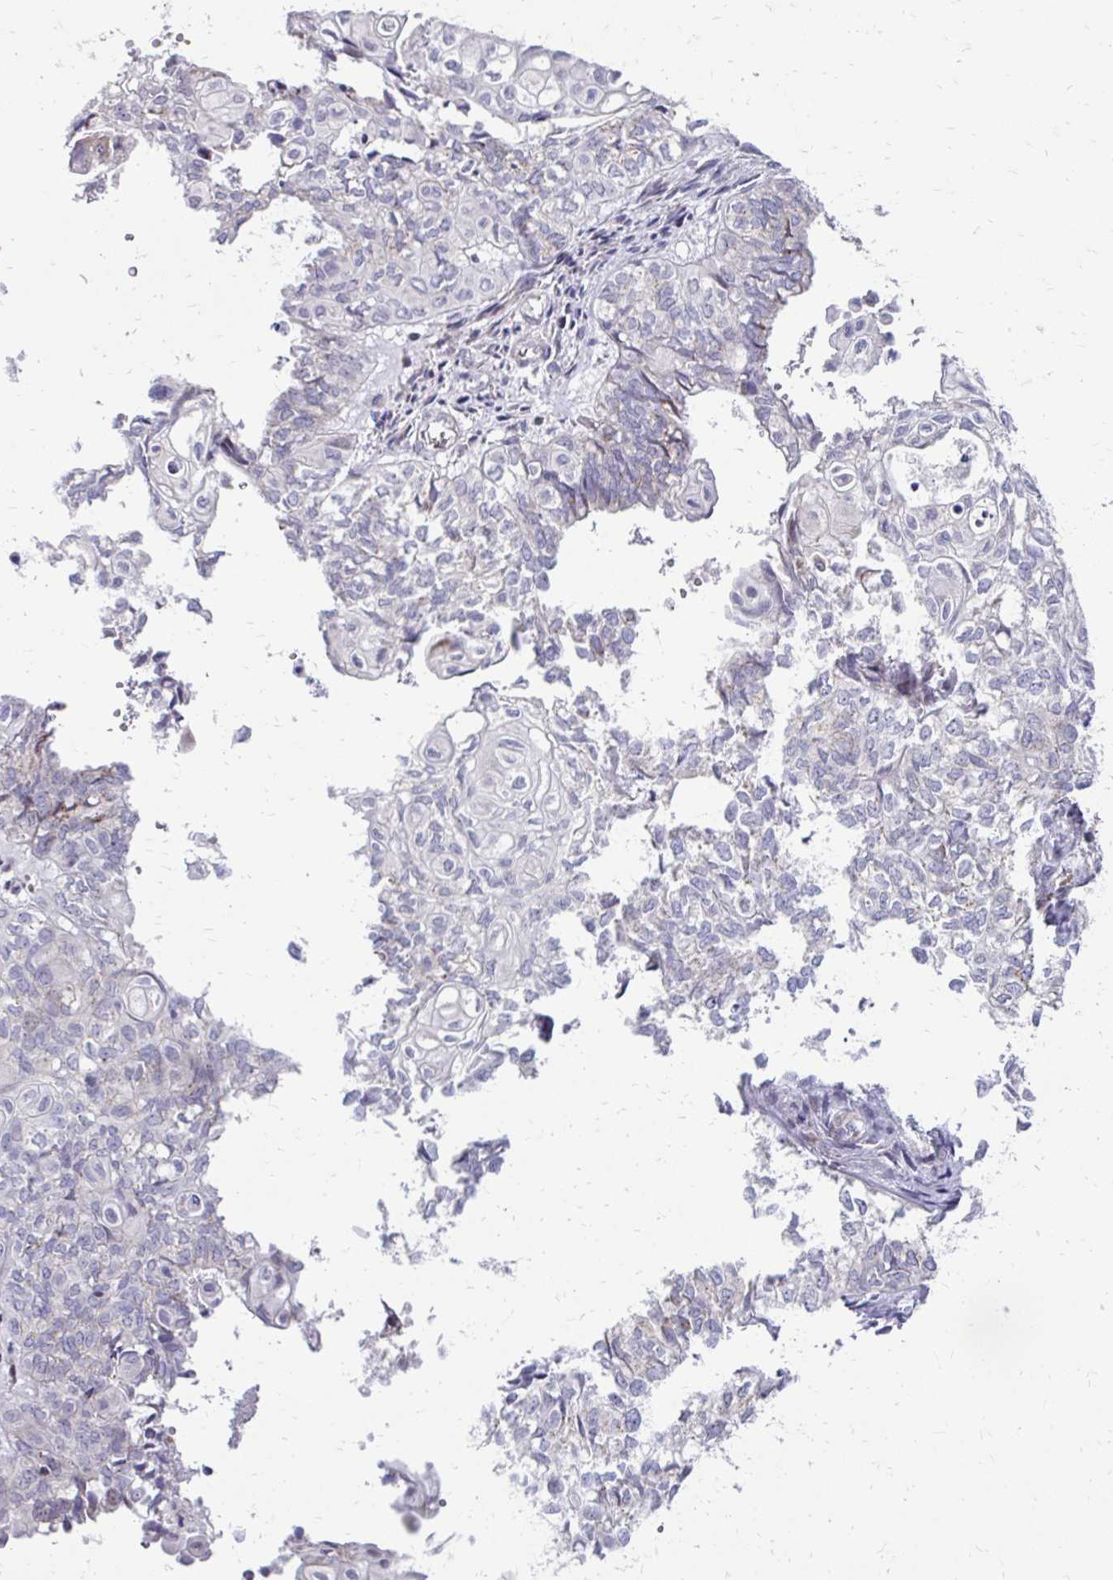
{"staining": {"intensity": "negative", "quantity": "none", "location": "none"}, "tissue": "ovarian cancer", "cell_type": "Tumor cells", "image_type": "cancer", "snomed": [{"axis": "morphology", "description": "Carcinoma, endometroid"}, {"axis": "topography", "description": "Ovary"}], "caption": "Endometroid carcinoma (ovarian) was stained to show a protein in brown. There is no significant expression in tumor cells. (DAB IHC, high magnification).", "gene": "FUNDC2", "patient": {"sex": "female", "age": 64}}